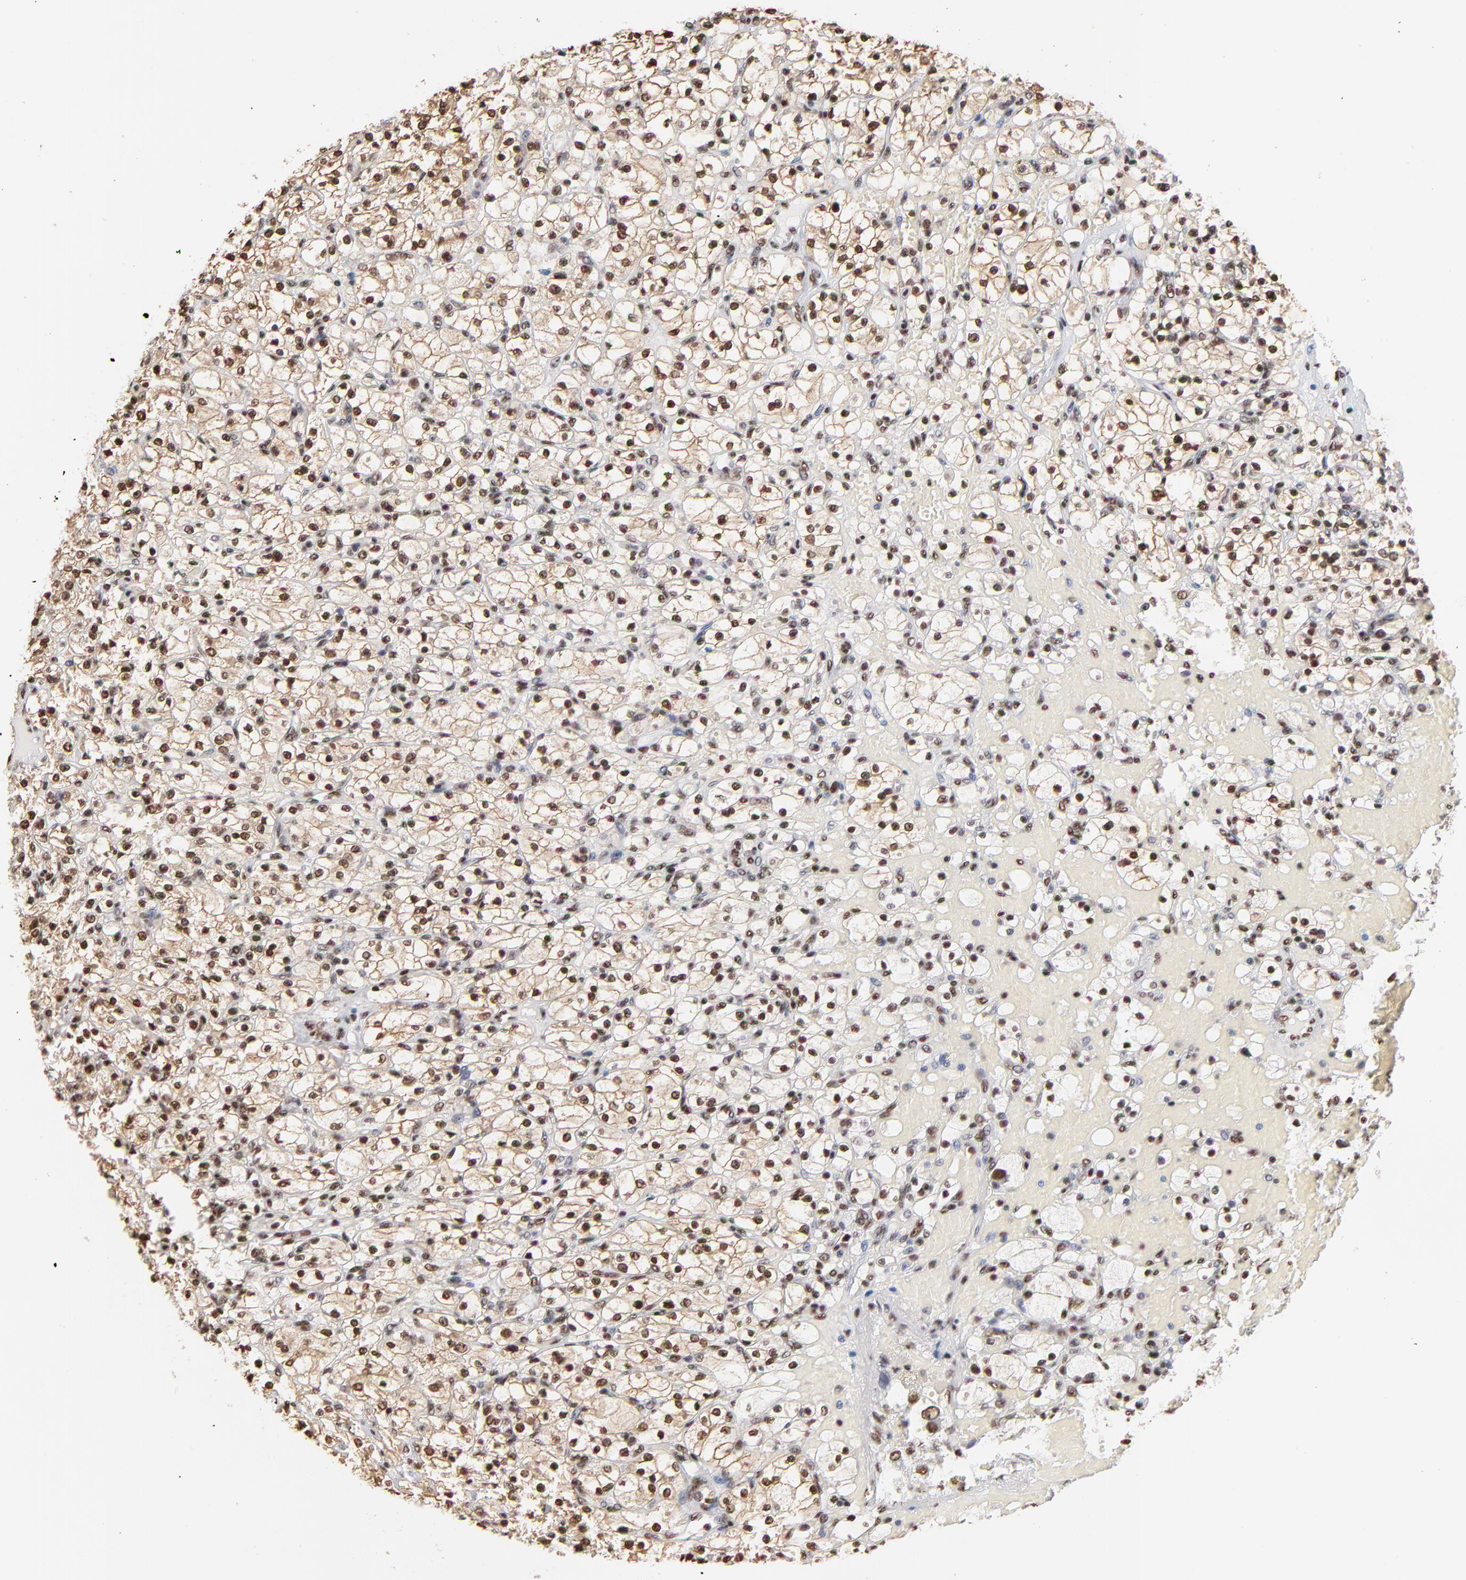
{"staining": {"intensity": "strong", "quantity": ">75%", "location": "nuclear"}, "tissue": "renal cancer", "cell_type": "Tumor cells", "image_type": "cancer", "snomed": [{"axis": "morphology", "description": "Adenocarcinoma, NOS"}, {"axis": "topography", "description": "Kidney"}], "caption": "This is a micrograph of immunohistochemistry staining of renal cancer, which shows strong staining in the nuclear of tumor cells.", "gene": "CREB1", "patient": {"sex": "female", "age": 83}}